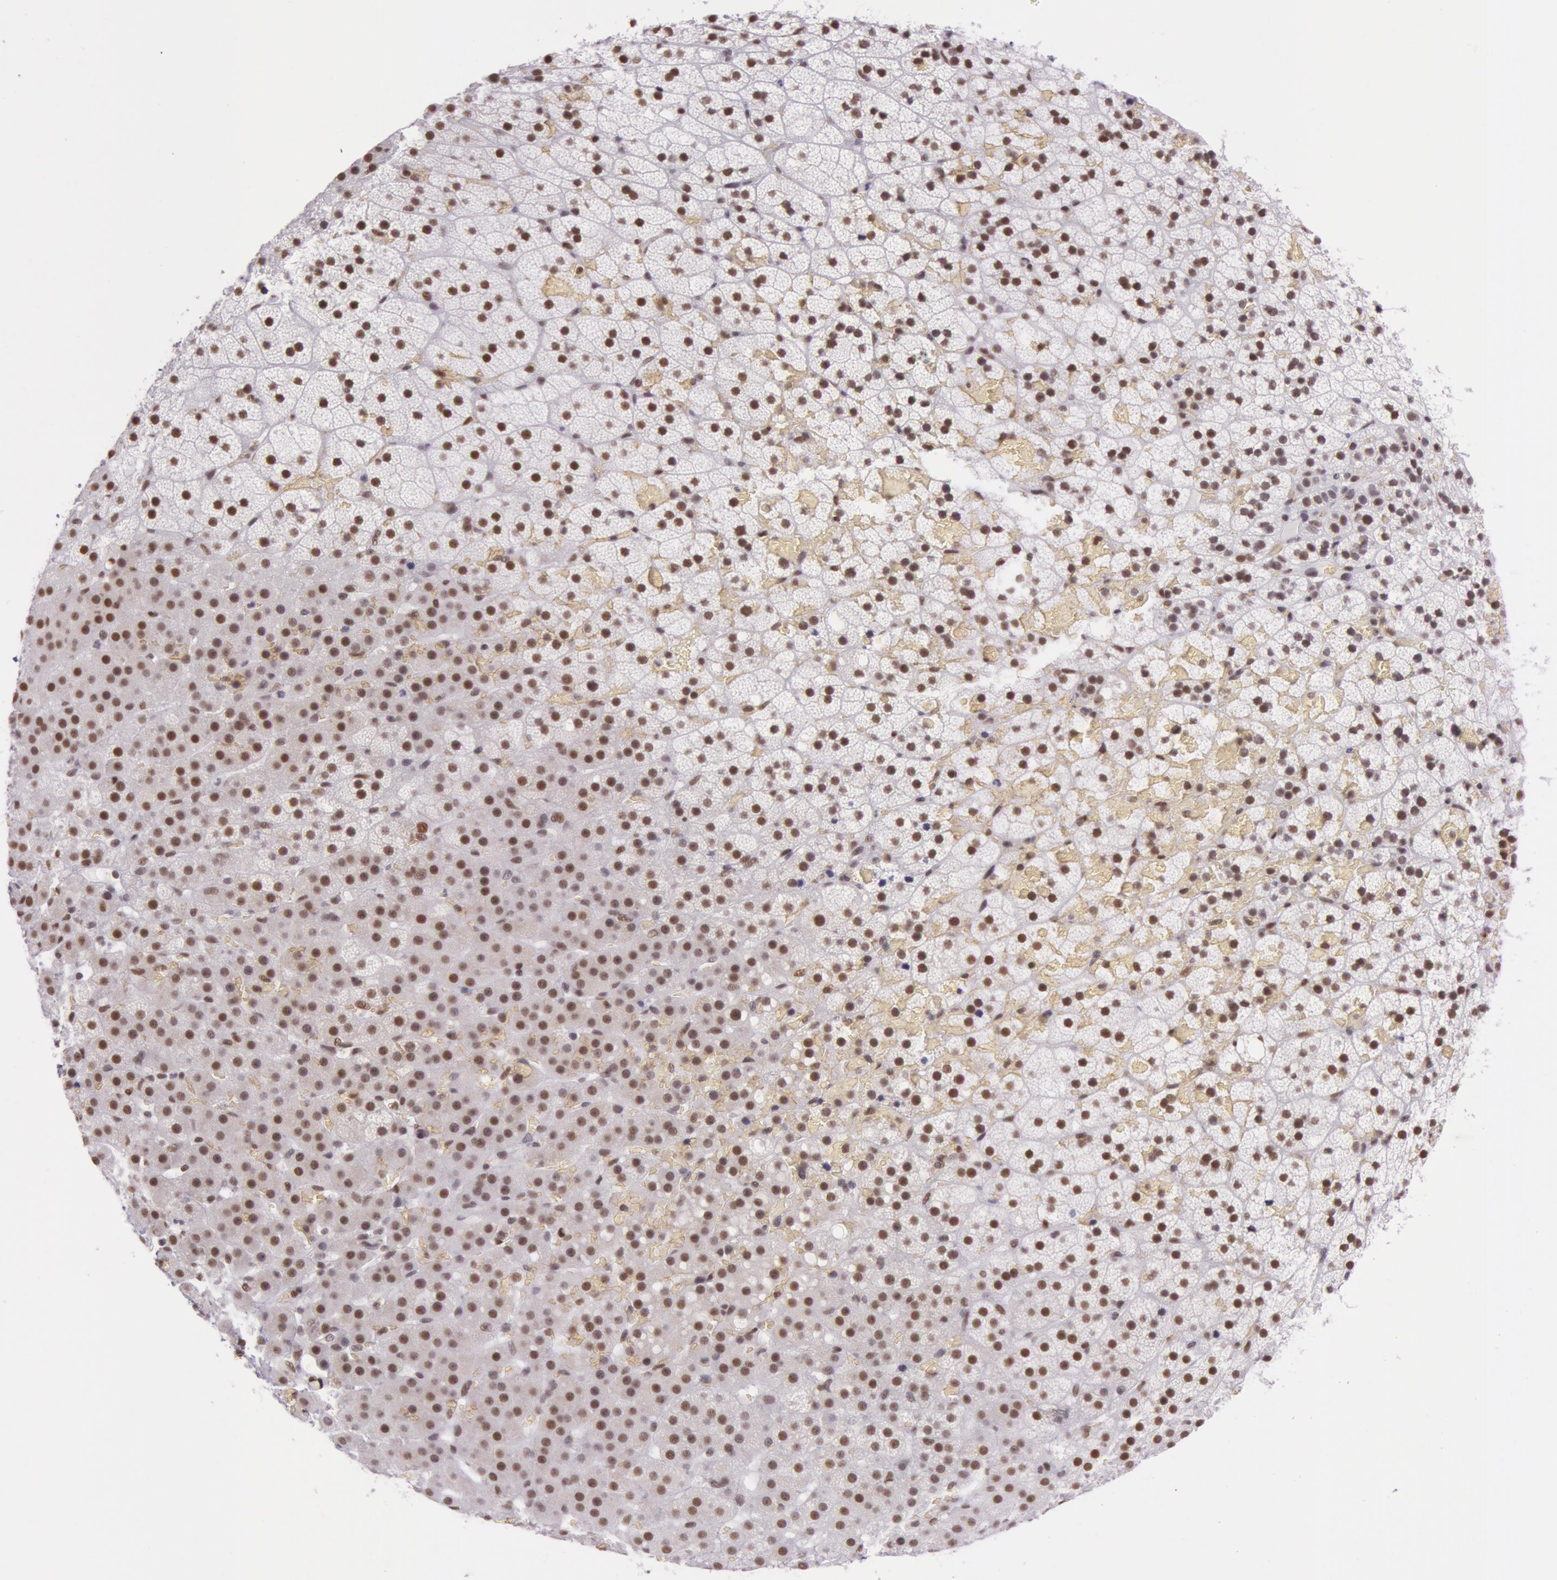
{"staining": {"intensity": "moderate", "quantity": ">75%", "location": "nuclear"}, "tissue": "adrenal gland", "cell_type": "Glandular cells", "image_type": "normal", "snomed": [{"axis": "morphology", "description": "Normal tissue, NOS"}, {"axis": "topography", "description": "Adrenal gland"}], "caption": "Protein staining of normal adrenal gland exhibits moderate nuclear staining in approximately >75% of glandular cells. The protein of interest is shown in brown color, while the nuclei are stained blue.", "gene": "NBN", "patient": {"sex": "male", "age": 35}}